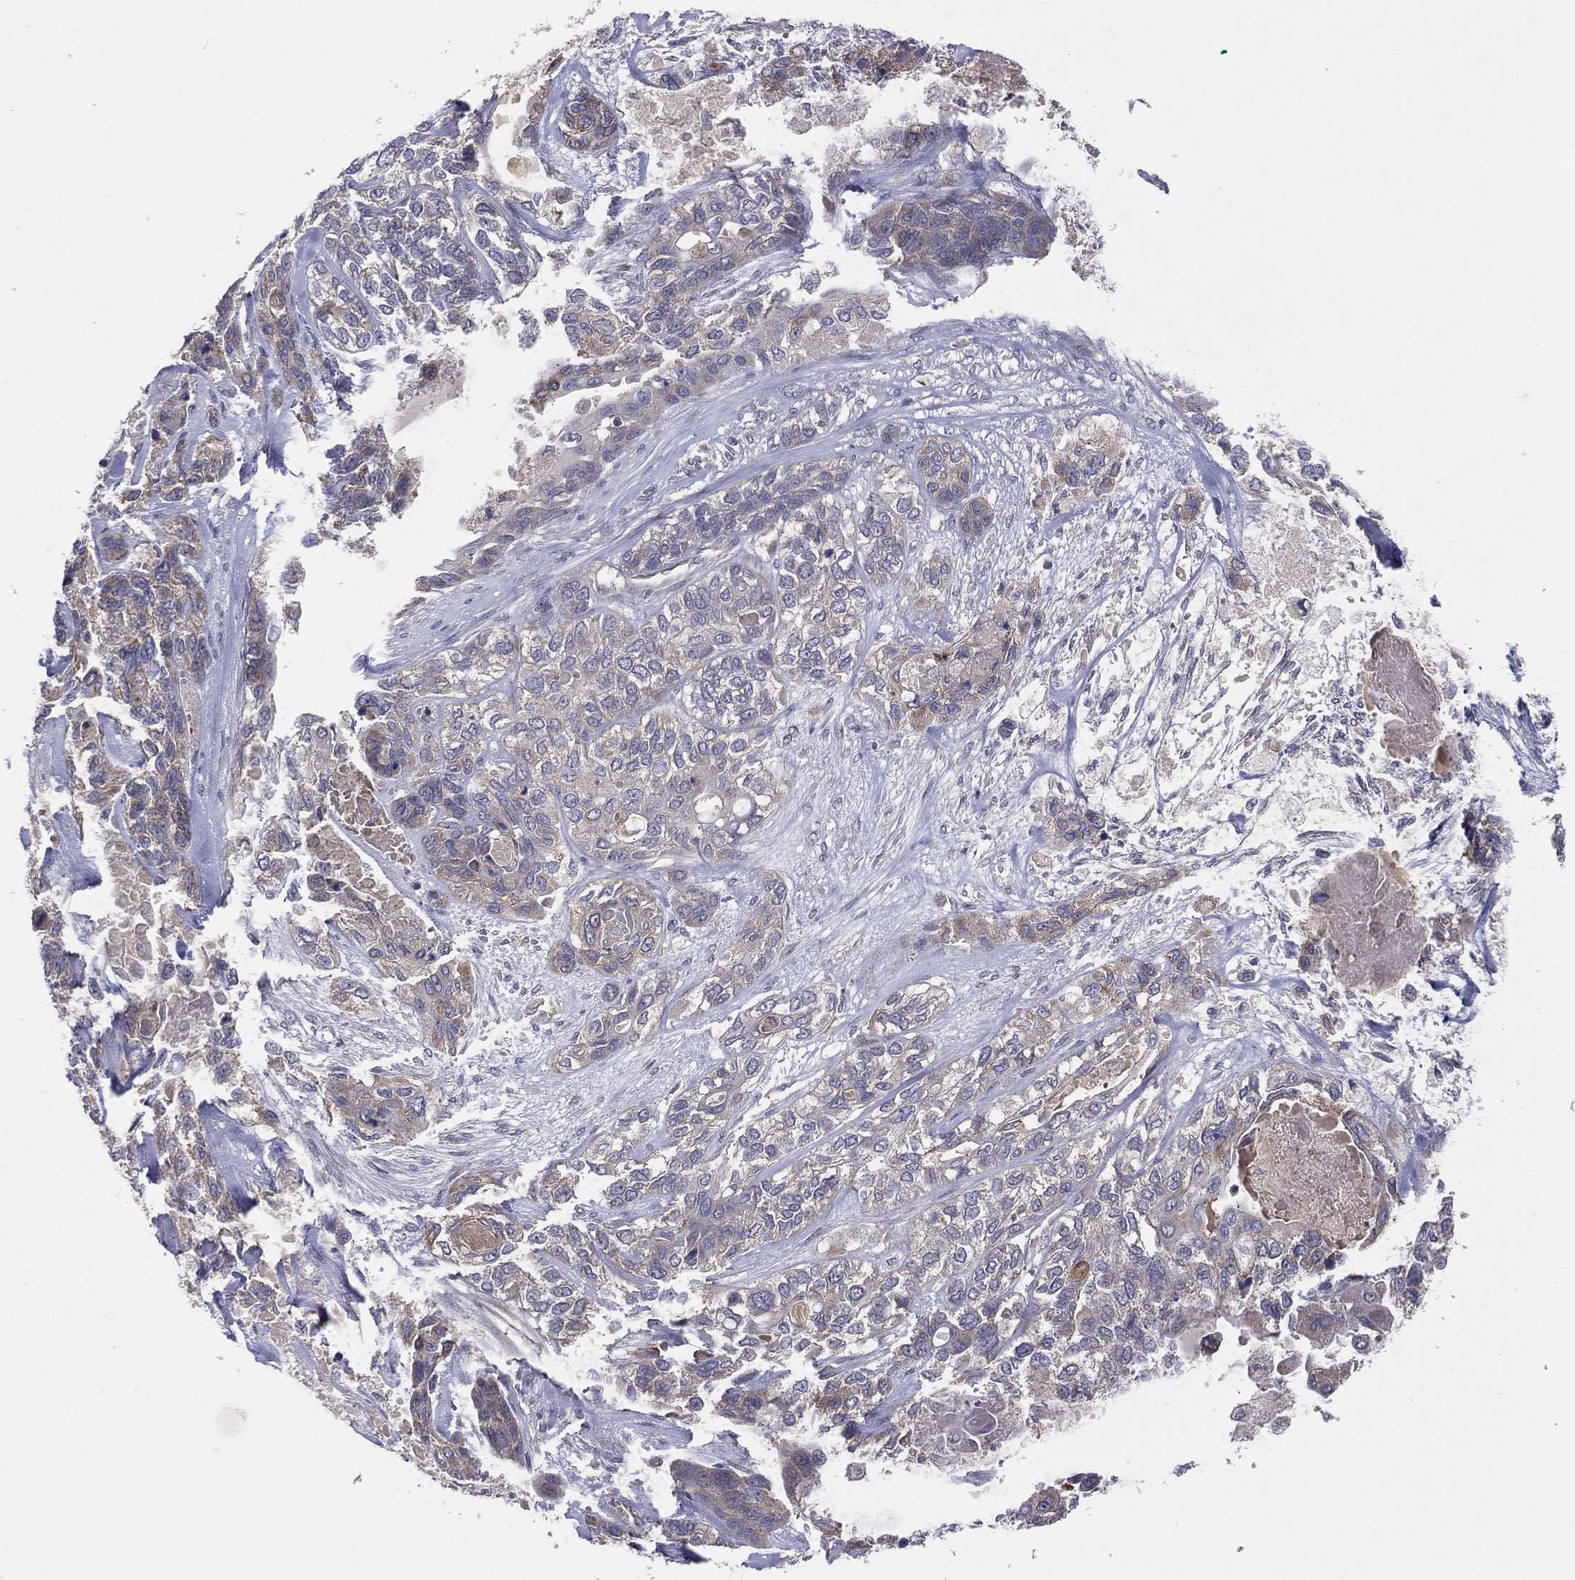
{"staining": {"intensity": "weak", "quantity": "<25%", "location": "cytoplasmic/membranous"}, "tissue": "lung cancer", "cell_type": "Tumor cells", "image_type": "cancer", "snomed": [{"axis": "morphology", "description": "Squamous cell carcinoma, NOS"}, {"axis": "topography", "description": "Lung"}], "caption": "This is an immunohistochemistry (IHC) histopathology image of human squamous cell carcinoma (lung). There is no expression in tumor cells.", "gene": "STARD3", "patient": {"sex": "female", "age": 70}}